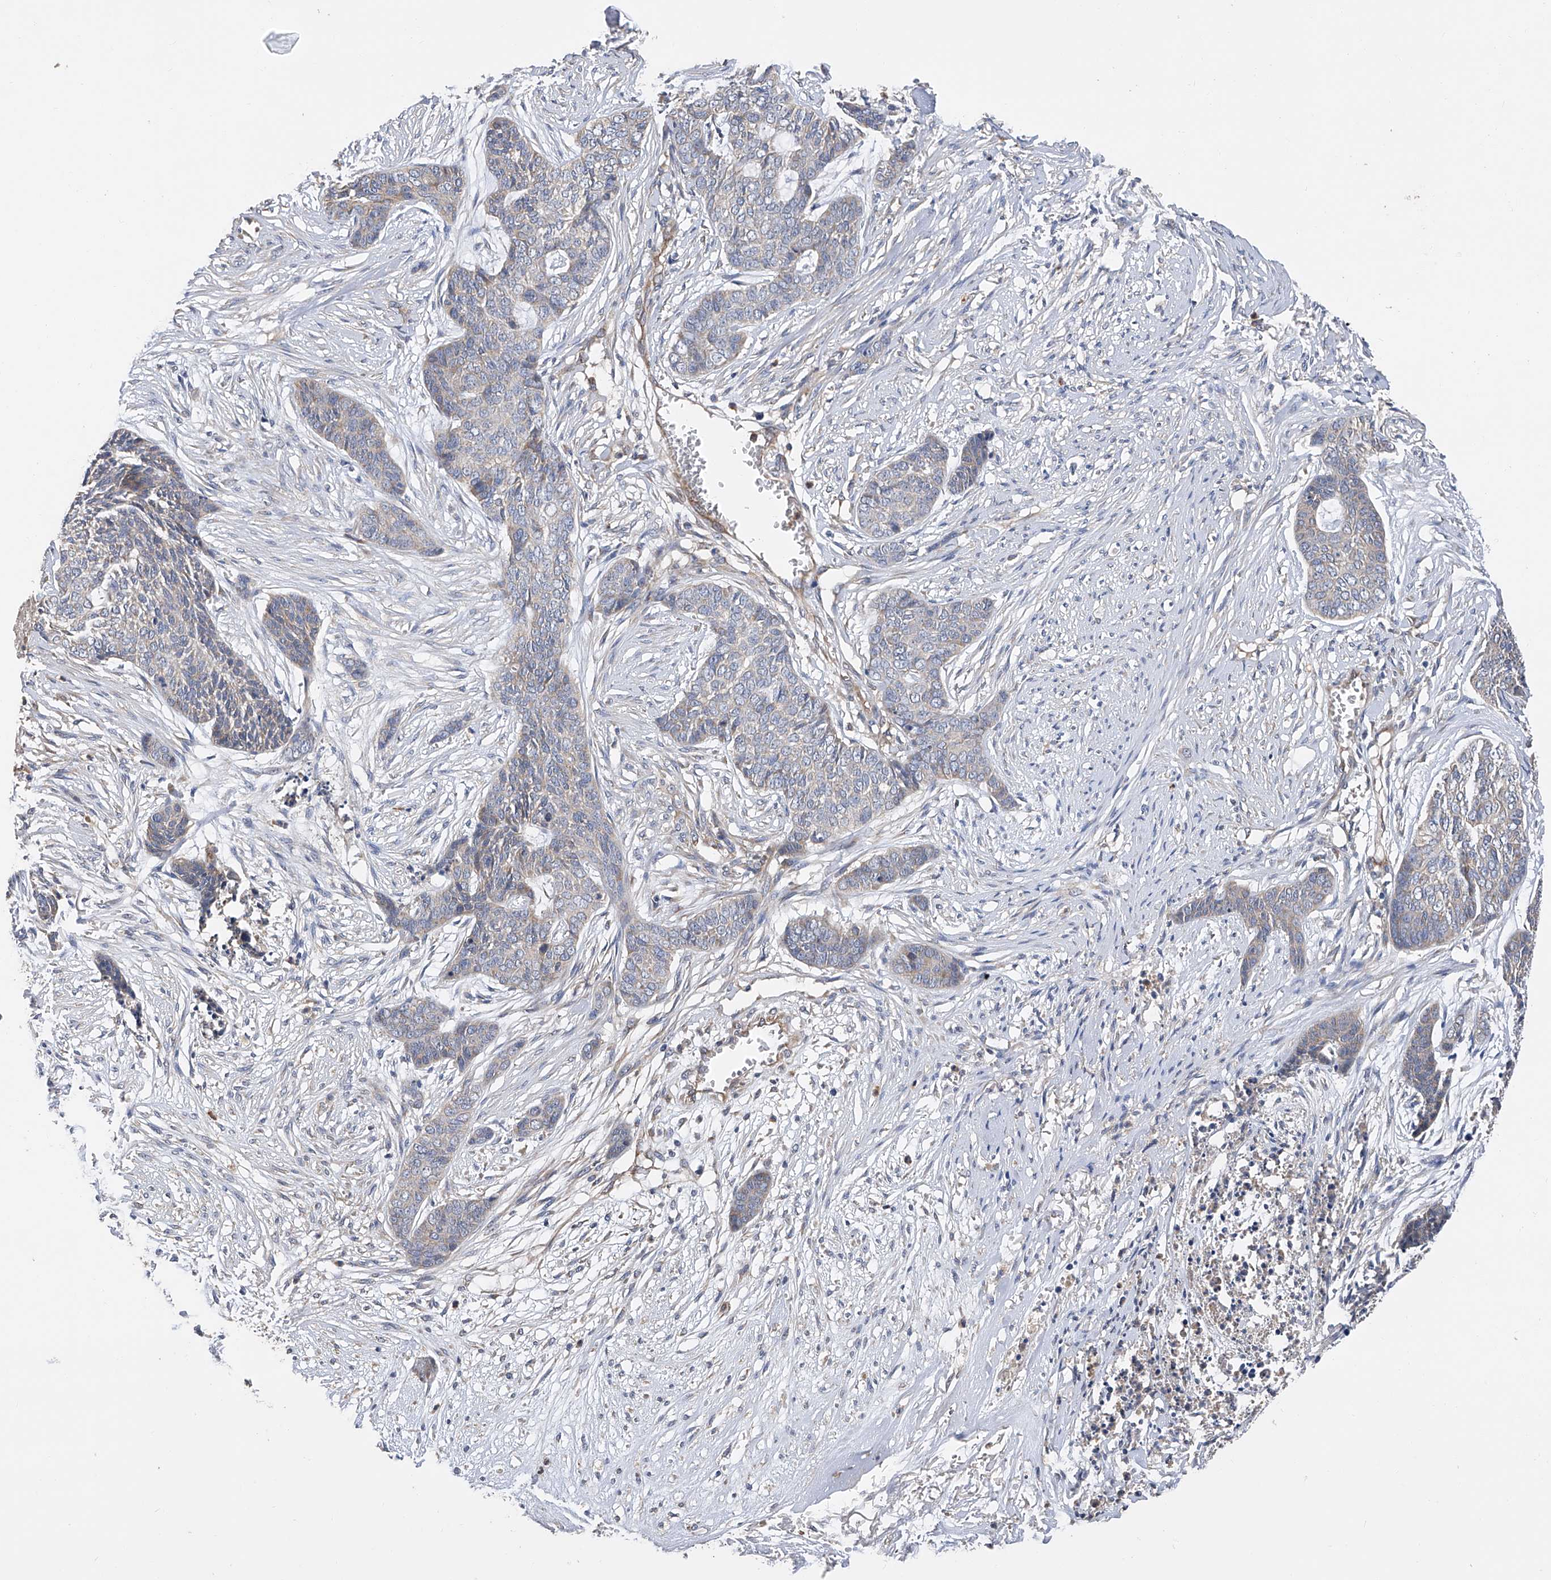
{"staining": {"intensity": "negative", "quantity": "none", "location": "none"}, "tissue": "skin cancer", "cell_type": "Tumor cells", "image_type": "cancer", "snomed": [{"axis": "morphology", "description": "Basal cell carcinoma"}, {"axis": "topography", "description": "Skin"}], "caption": "The IHC photomicrograph has no significant expression in tumor cells of basal cell carcinoma (skin) tissue.", "gene": "PTK2", "patient": {"sex": "female", "age": 64}}